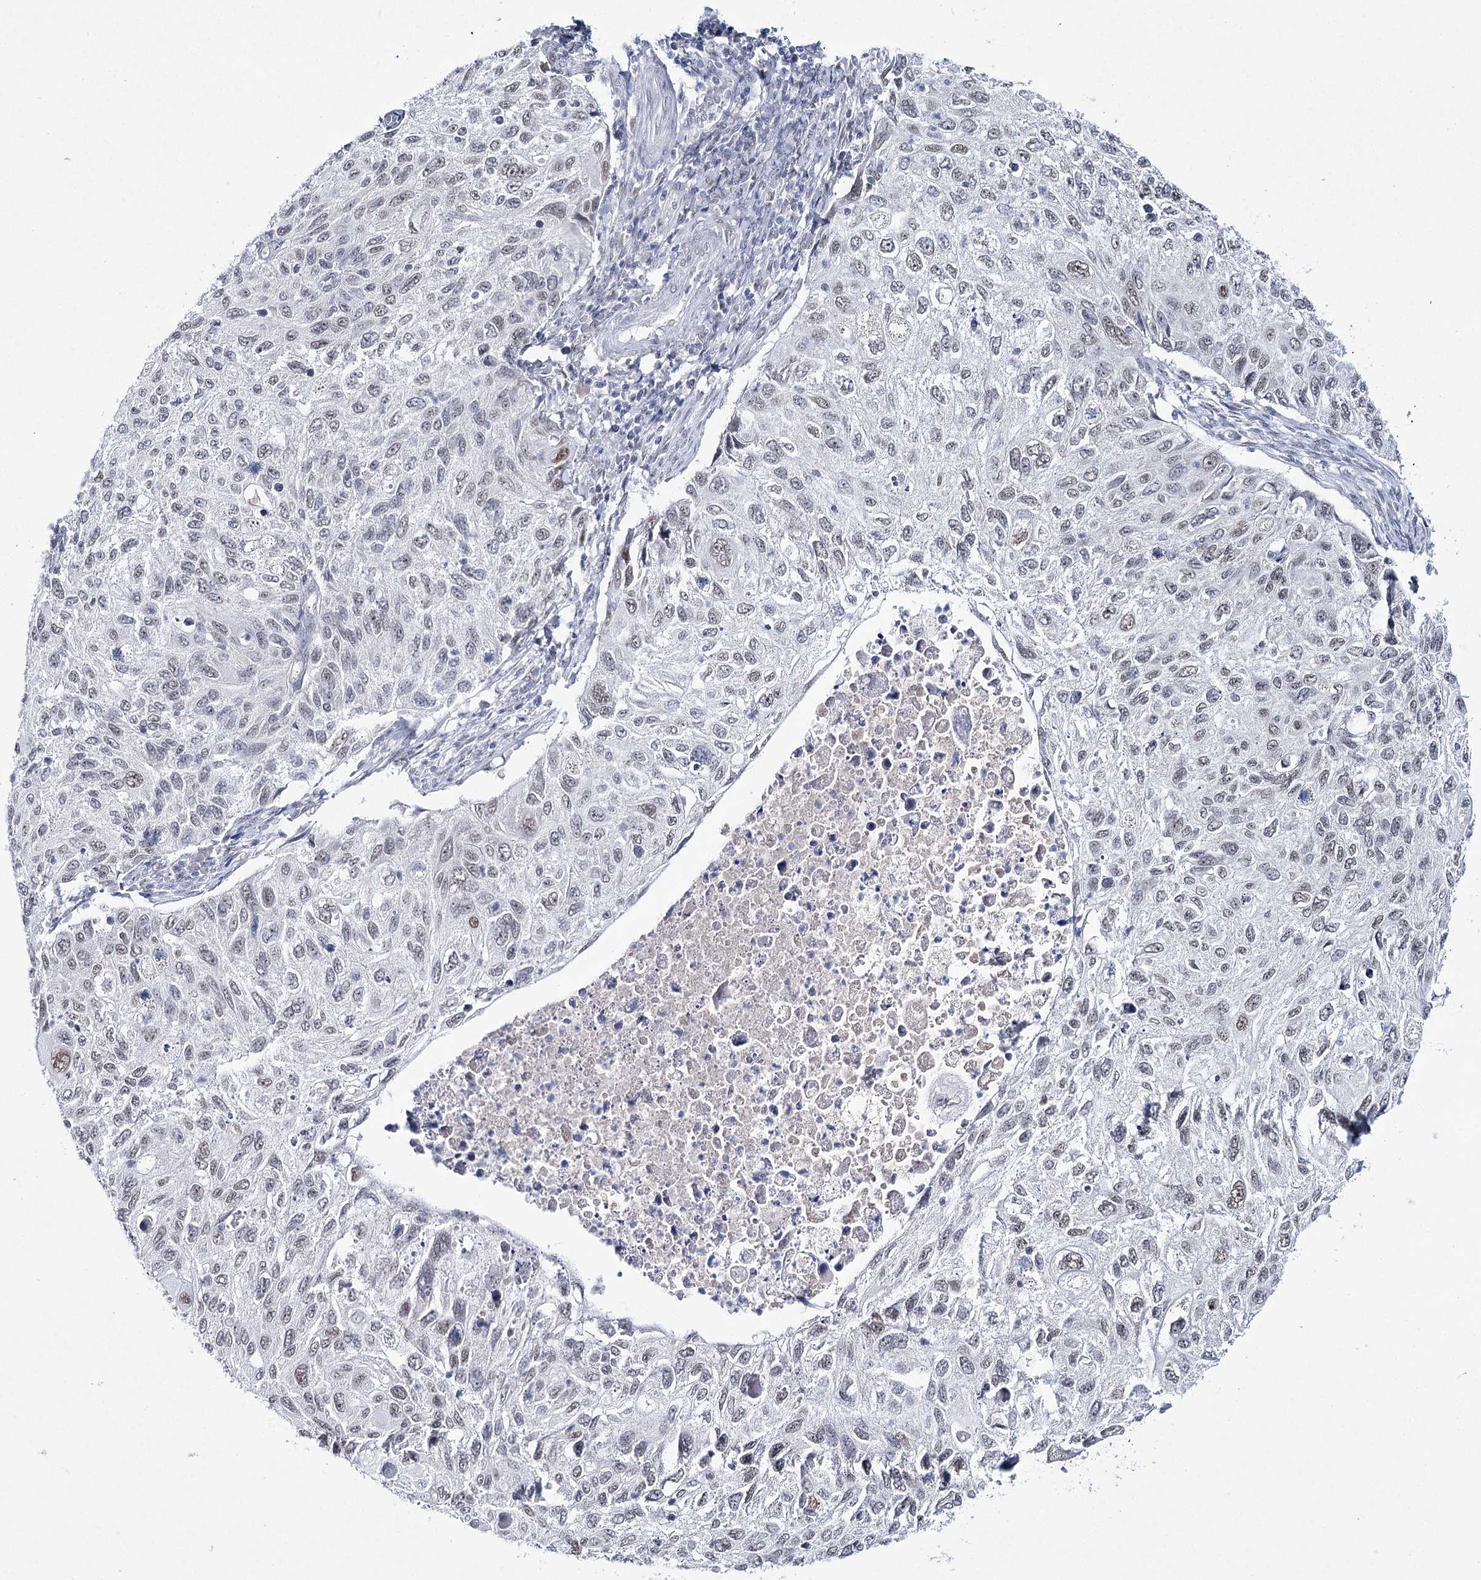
{"staining": {"intensity": "weak", "quantity": "25%-75%", "location": "nuclear"}, "tissue": "cervical cancer", "cell_type": "Tumor cells", "image_type": "cancer", "snomed": [{"axis": "morphology", "description": "Squamous cell carcinoma, NOS"}, {"axis": "topography", "description": "Cervix"}], "caption": "Cervical squamous cell carcinoma tissue reveals weak nuclear expression in about 25%-75% of tumor cells", "gene": "ZC3H8", "patient": {"sex": "female", "age": 70}}